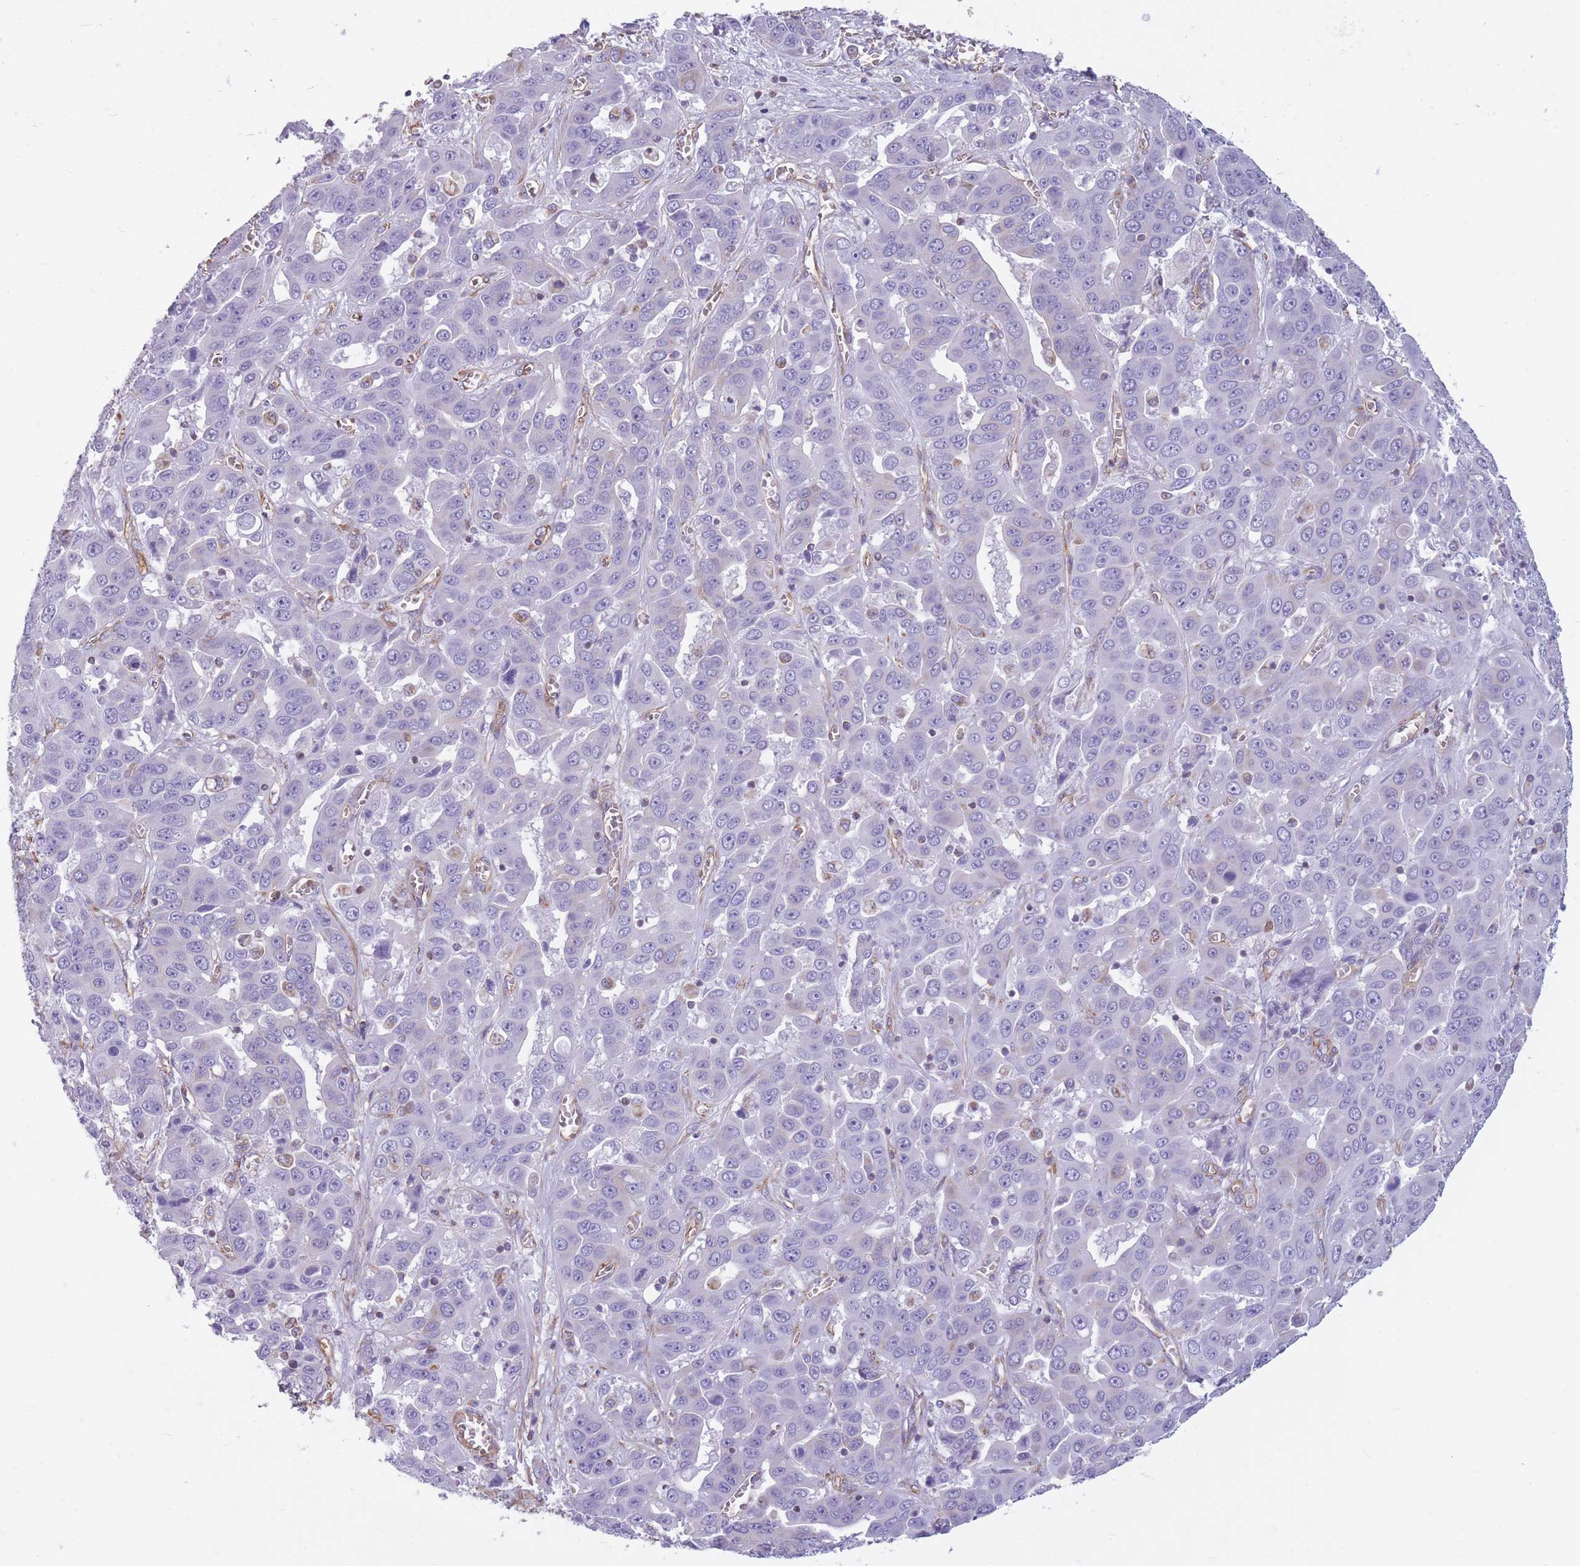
{"staining": {"intensity": "negative", "quantity": "none", "location": "none"}, "tissue": "liver cancer", "cell_type": "Tumor cells", "image_type": "cancer", "snomed": [{"axis": "morphology", "description": "Cholangiocarcinoma"}, {"axis": "topography", "description": "Liver"}], "caption": "An IHC photomicrograph of liver cancer (cholangiocarcinoma) is shown. There is no staining in tumor cells of liver cancer (cholangiocarcinoma).", "gene": "ADD1", "patient": {"sex": "female", "age": 52}}